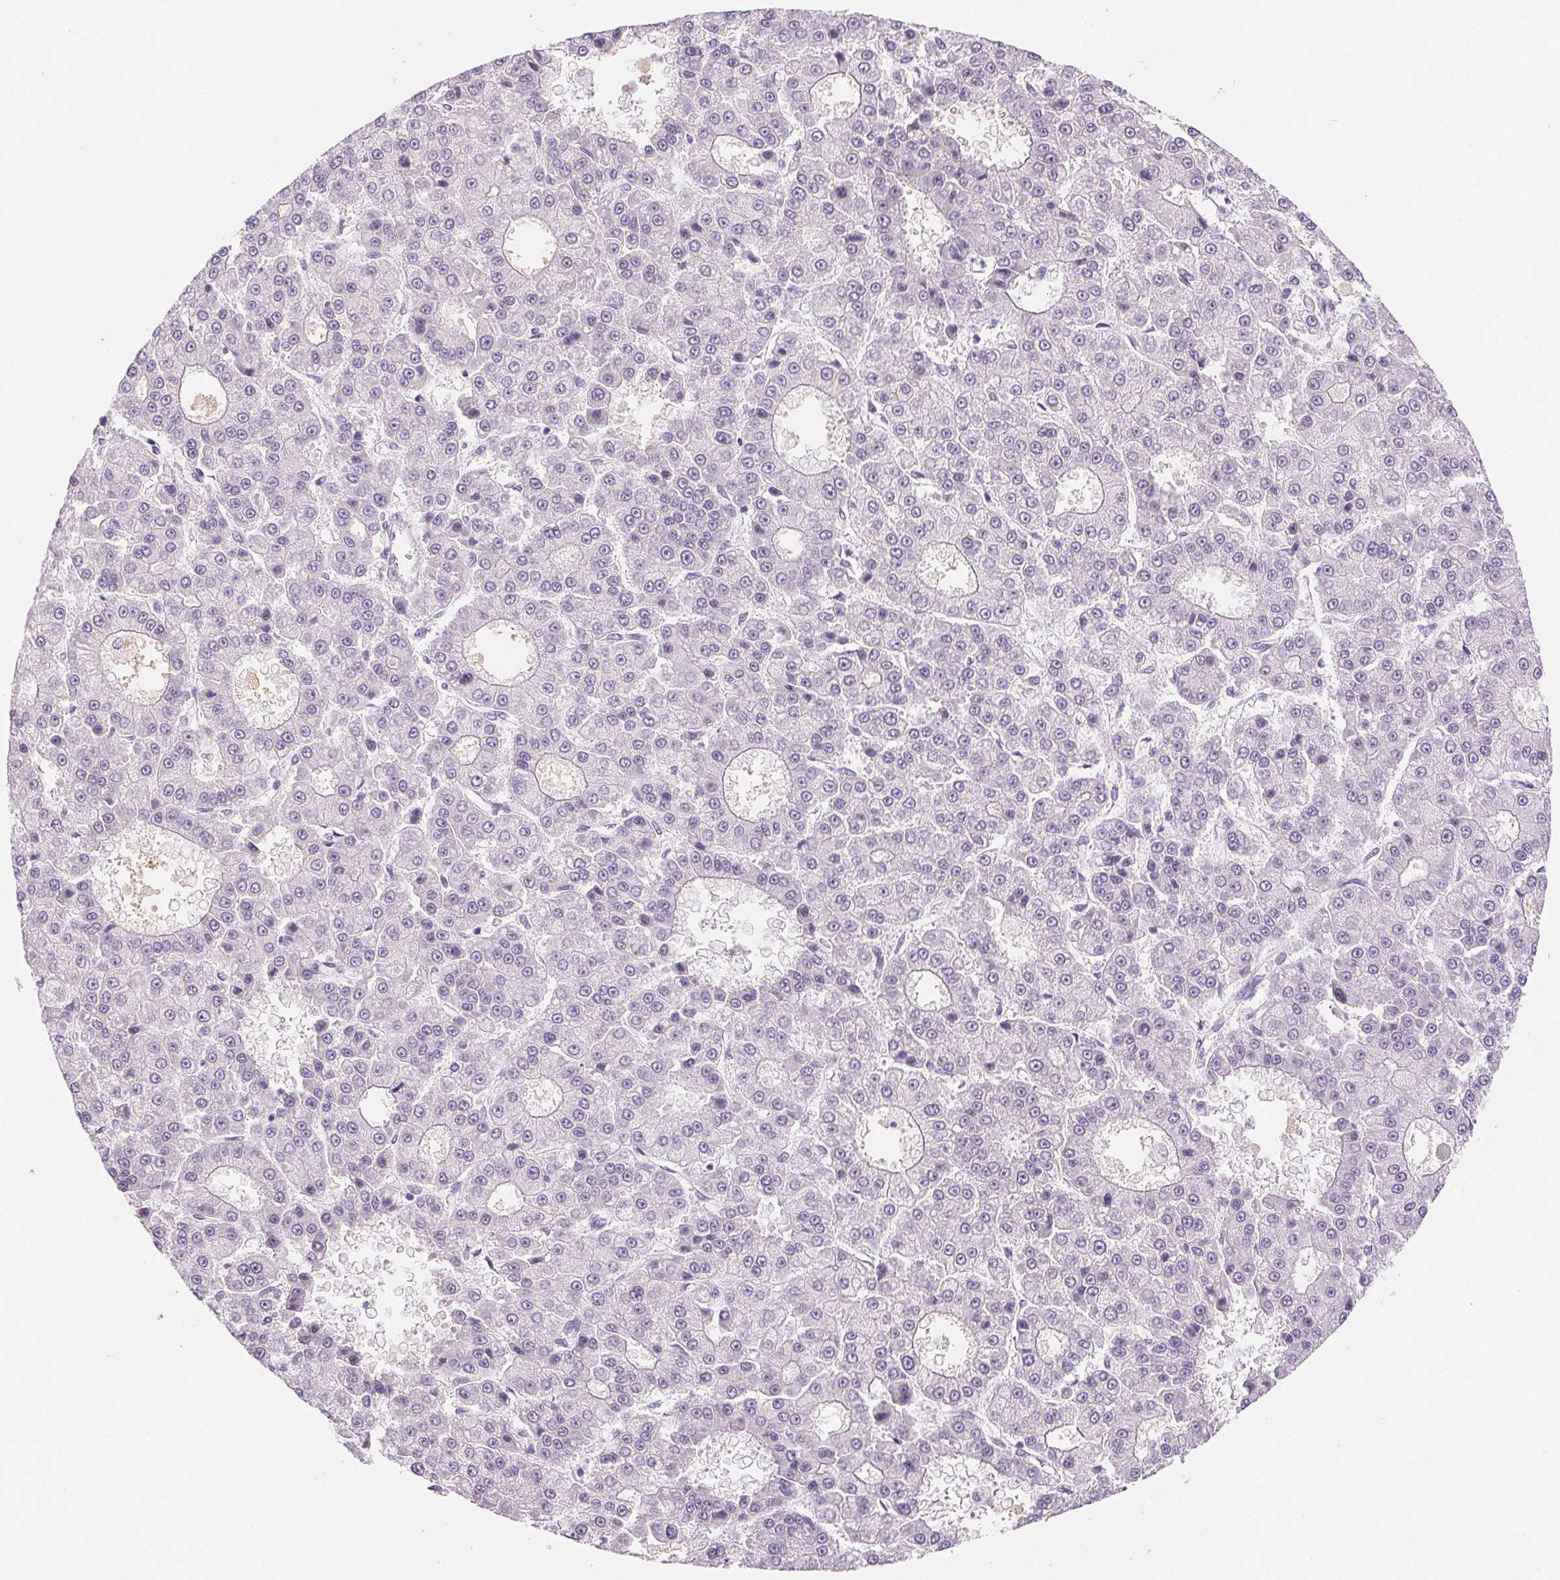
{"staining": {"intensity": "negative", "quantity": "none", "location": "none"}, "tissue": "liver cancer", "cell_type": "Tumor cells", "image_type": "cancer", "snomed": [{"axis": "morphology", "description": "Carcinoma, Hepatocellular, NOS"}, {"axis": "topography", "description": "Liver"}], "caption": "Micrograph shows no protein positivity in tumor cells of liver hepatocellular carcinoma tissue.", "gene": "IFIT1B", "patient": {"sex": "male", "age": 70}}